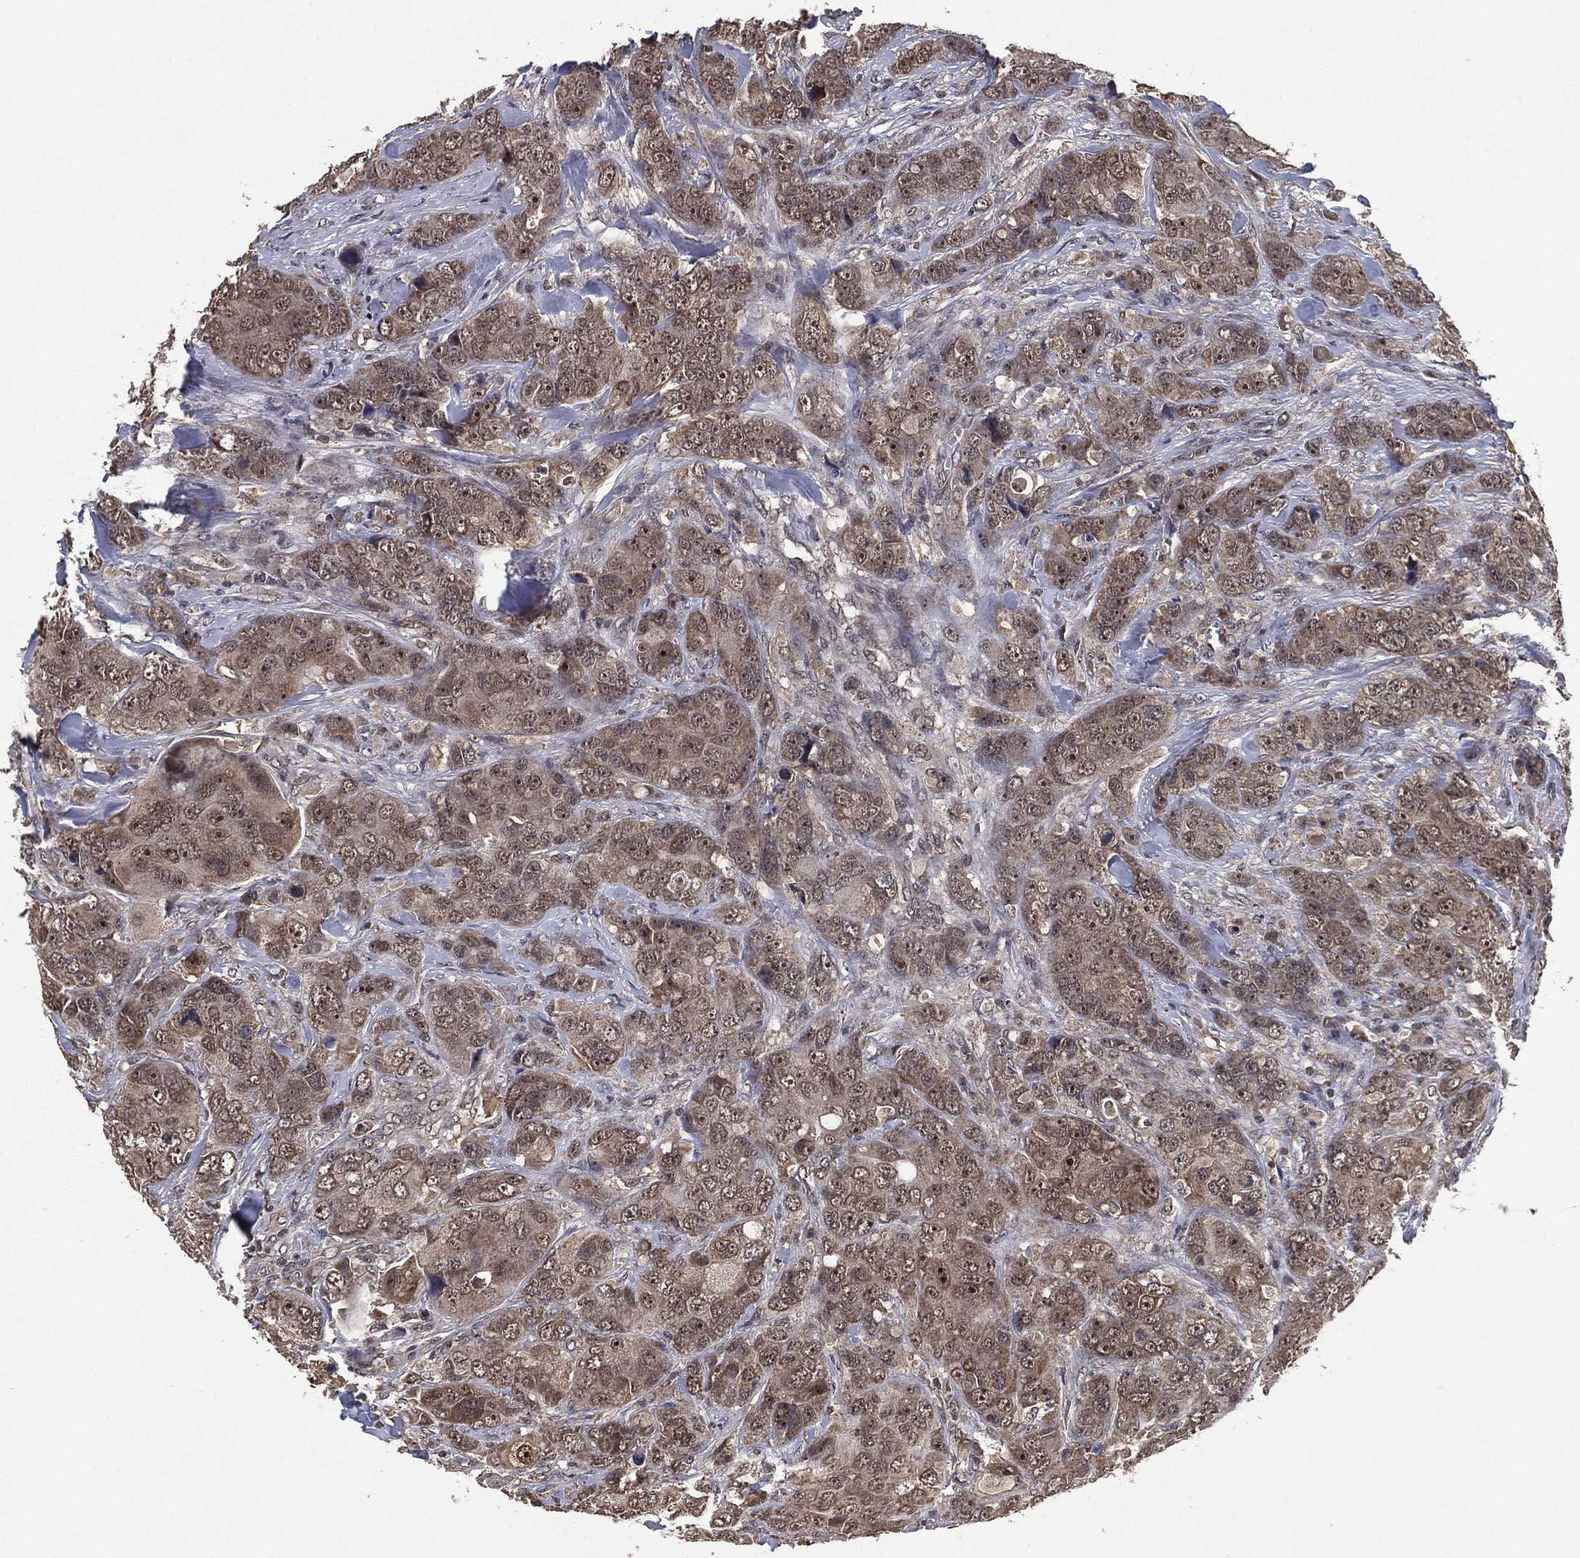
{"staining": {"intensity": "weak", "quantity": "<25%", "location": "cytoplasmic/membranous"}, "tissue": "breast cancer", "cell_type": "Tumor cells", "image_type": "cancer", "snomed": [{"axis": "morphology", "description": "Duct carcinoma"}, {"axis": "topography", "description": "Breast"}], "caption": "This is an immunohistochemistry (IHC) photomicrograph of human breast cancer. There is no expression in tumor cells.", "gene": "NELFCD", "patient": {"sex": "female", "age": 43}}